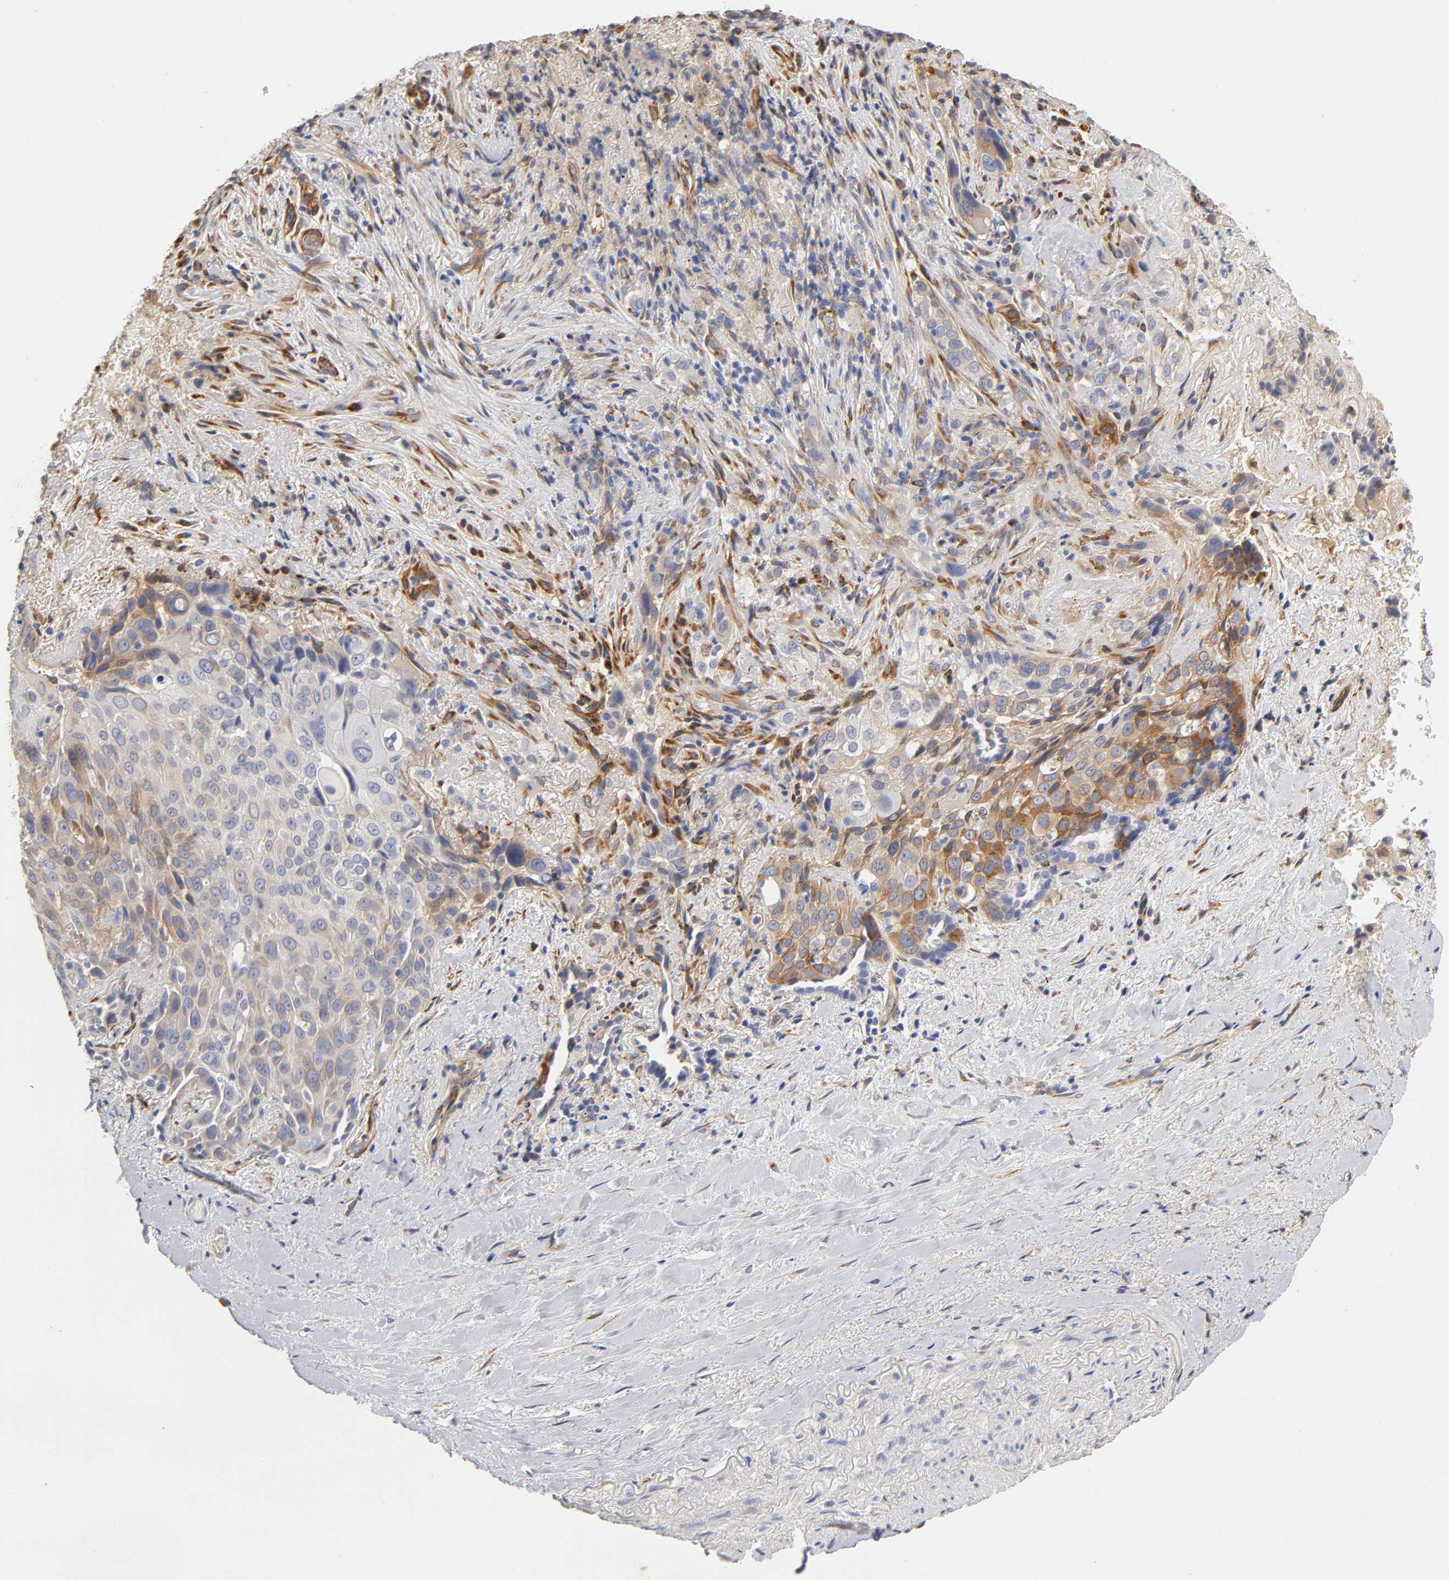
{"staining": {"intensity": "moderate", "quantity": "<25%", "location": "cytoplasmic/membranous"}, "tissue": "lung cancer", "cell_type": "Tumor cells", "image_type": "cancer", "snomed": [{"axis": "morphology", "description": "Squamous cell carcinoma, NOS"}, {"axis": "topography", "description": "Lung"}], "caption": "Lung cancer (squamous cell carcinoma) stained with a brown dye displays moderate cytoplasmic/membranous positive expression in about <25% of tumor cells.", "gene": "LAMB1", "patient": {"sex": "male", "age": 54}}